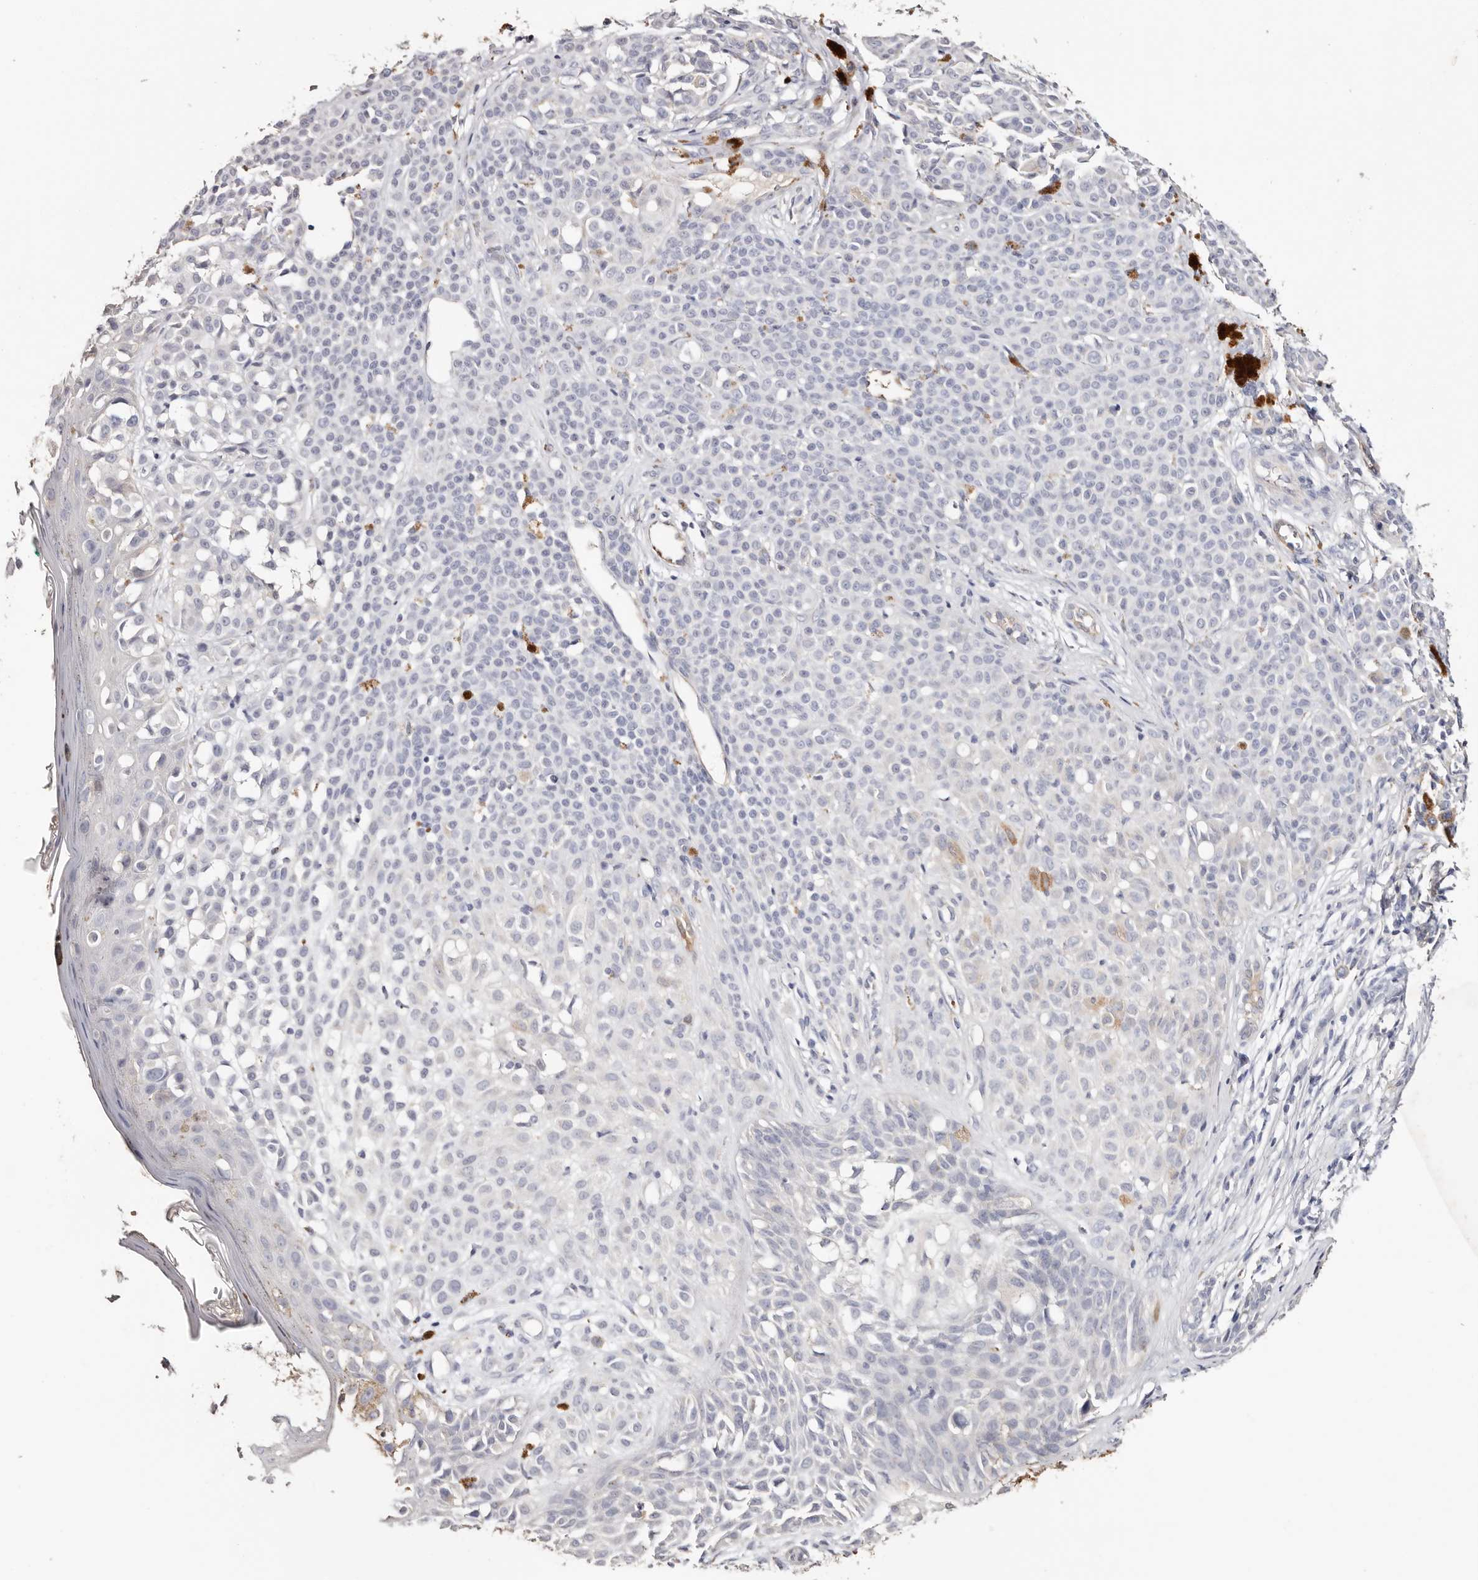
{"staining": {"intensity": "negative", "quantity": "none", "location": "none"}, "tissue": "melanoma", "cell_type": "Tumor cells", "image_type": "cancer", "snomed": [{"axis": "morphology", "description": "Malignant melanoma, NOS"}, {"axis": "topography", "description": "Skin of leg"}], "caption": "Photomicrograph shows no significant protein positivity in tumor cells of malignant melanoma.", "gene": "TGM2", "patient": {"sex": "female", "age": 72}}